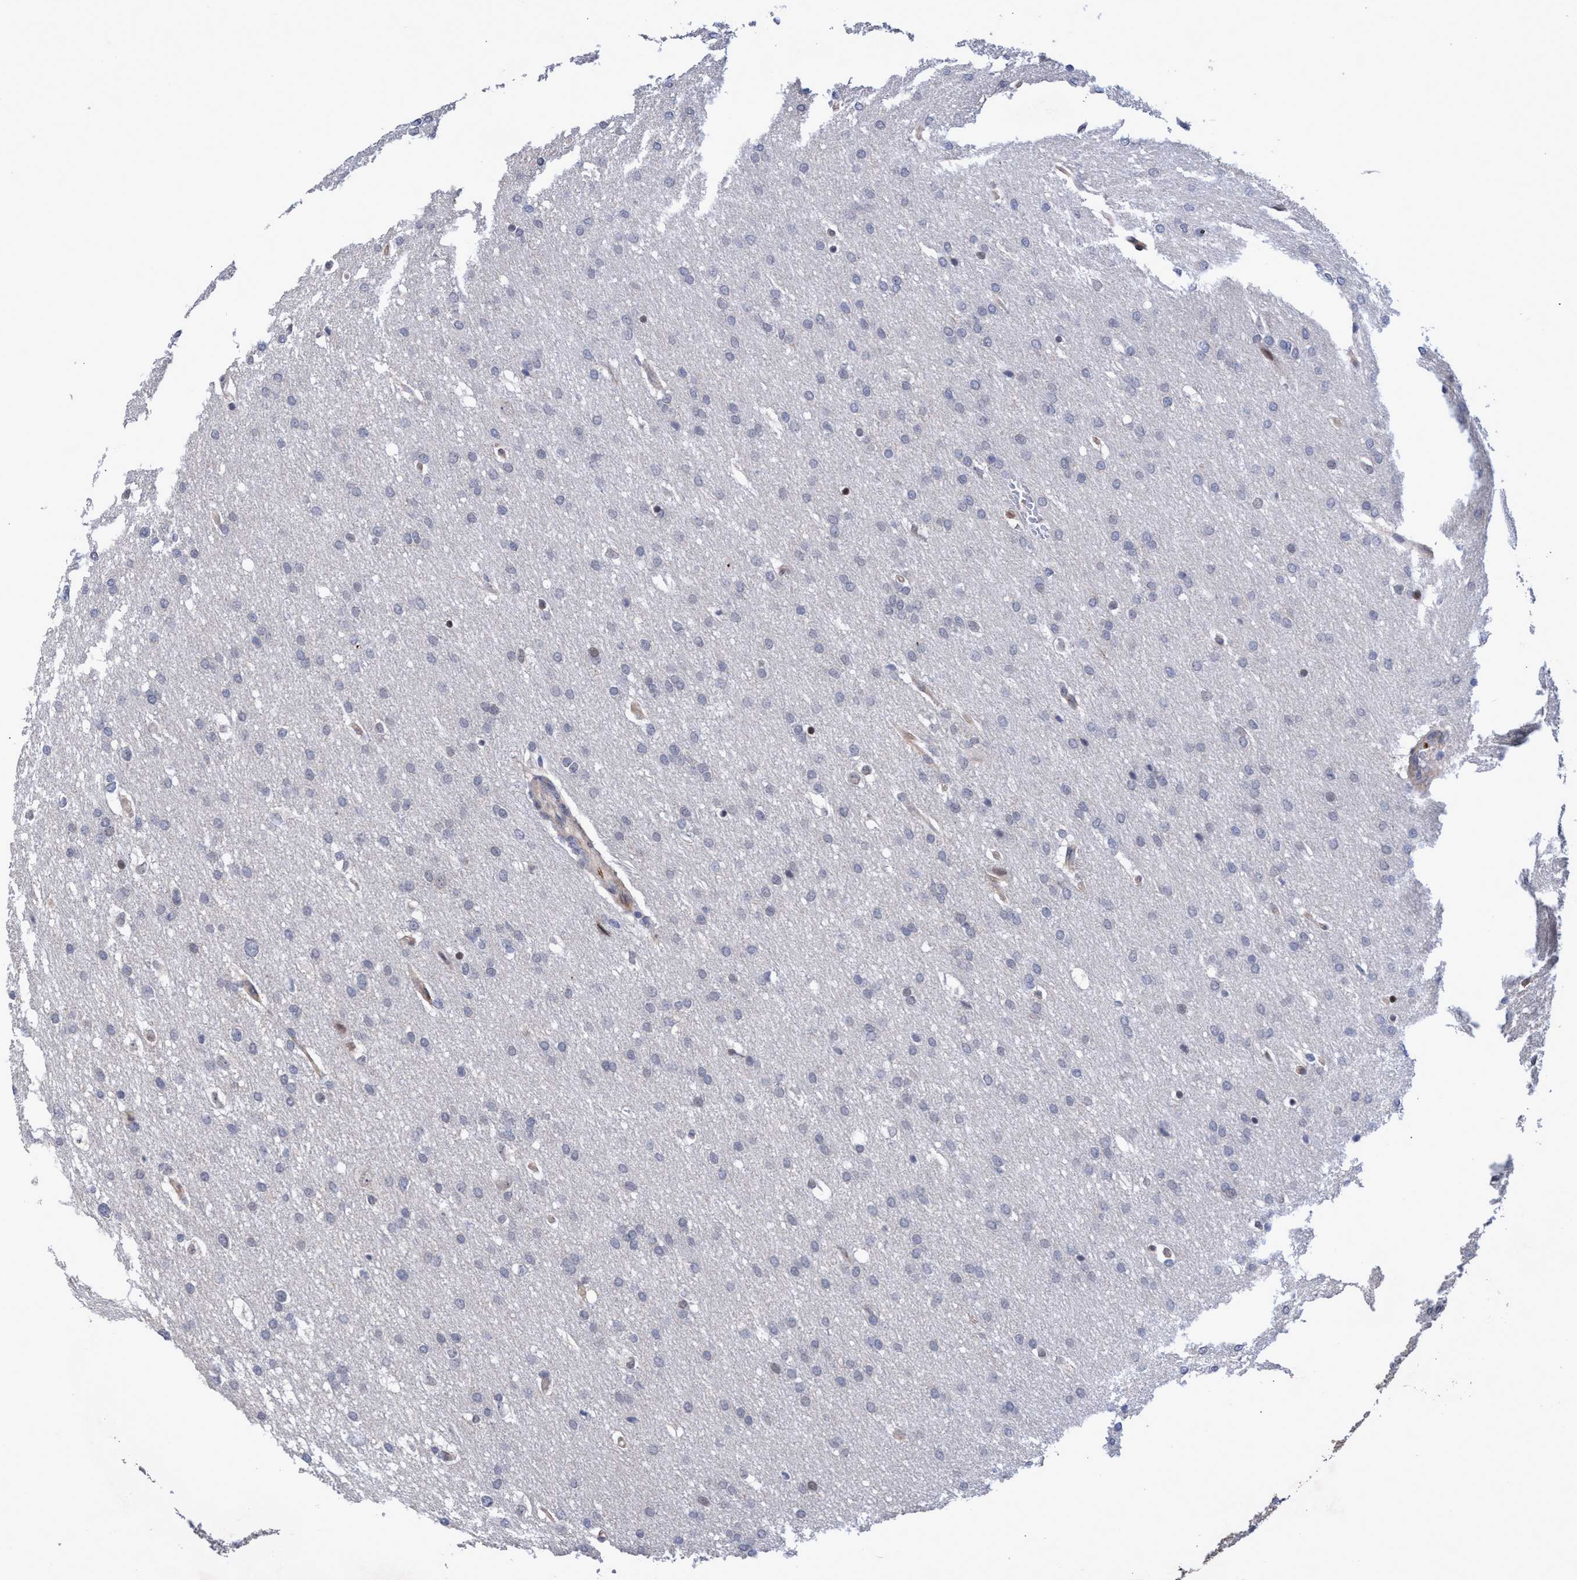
{"staining": {"intensity": "negative", "quantity": "none", "location": "none"}, "tissue": "glioma", "cell_type": "Tumor cells", "image_type": "cancer", "snomed": [{"axis": "morphology", "description": "Glioma, malignant, Low grade"}, {"axis": "topography", "description": "Brain"}], "caption": "IHC micrograph of neoplastic tissue: glioma stained with DAB shows no significant protein staining in tumor cells.", "gene": "ZNF750", "patient": {"sex": "female", "age": 37}}